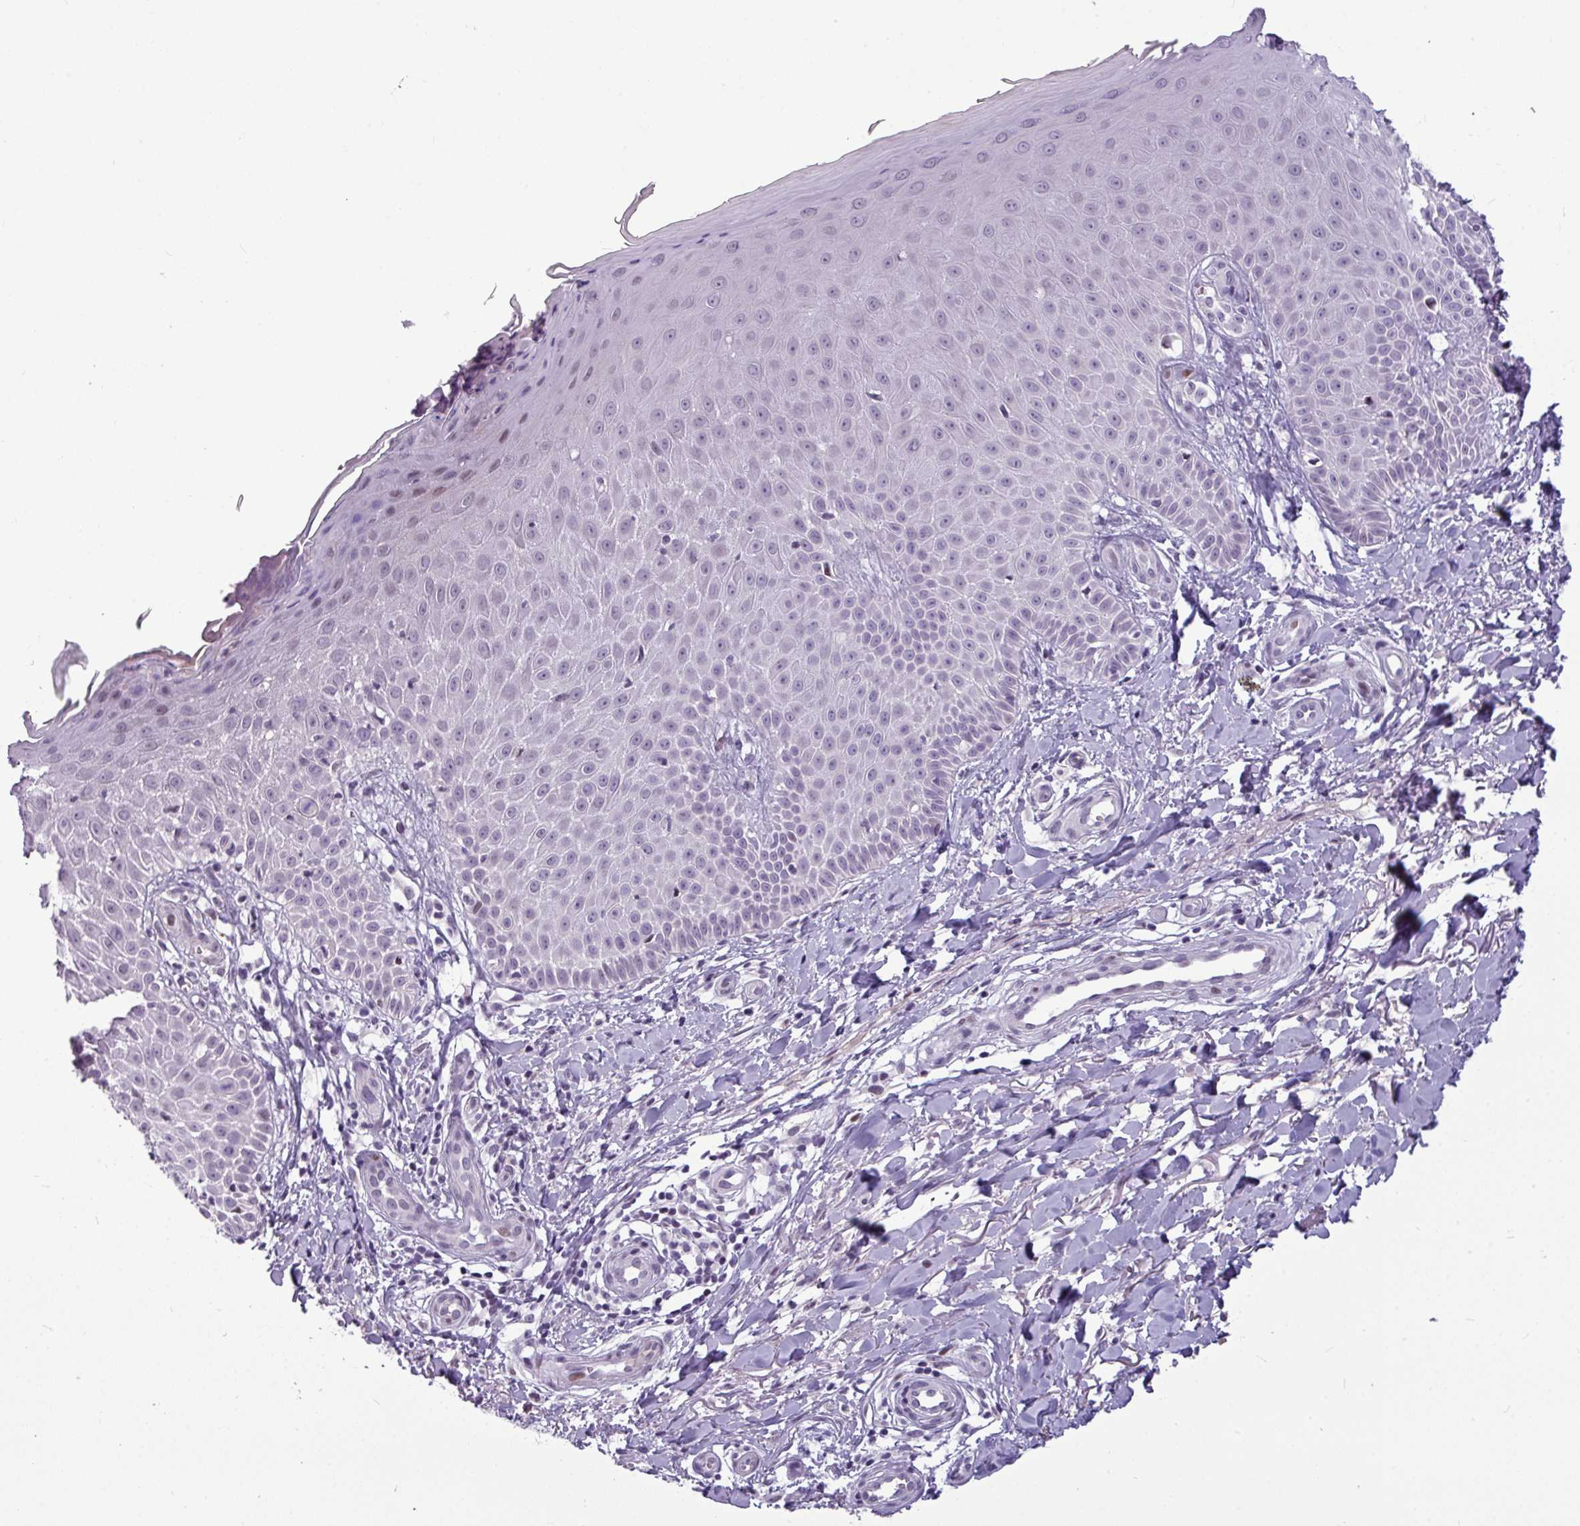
{"staining": {"intensity": "negative", "quantity": "none", "location": "none"}, "tissue": "skin", "cell_type": "Fibroblasts", "image_type": "normal", "snomed": [{"axis": "morphology", "description": "Normal tissue, NOS"}, {"axis": "topography", "description": "Skin"}], "caption": "High magnification brightfield microscopy of normal skin stained with DAB (brown) and counterstained with hematoxylin (blue): fibroblasts show no significant expression.", "gene": "SLC66A2", "patient": {"sex": "male", "age": 81}}